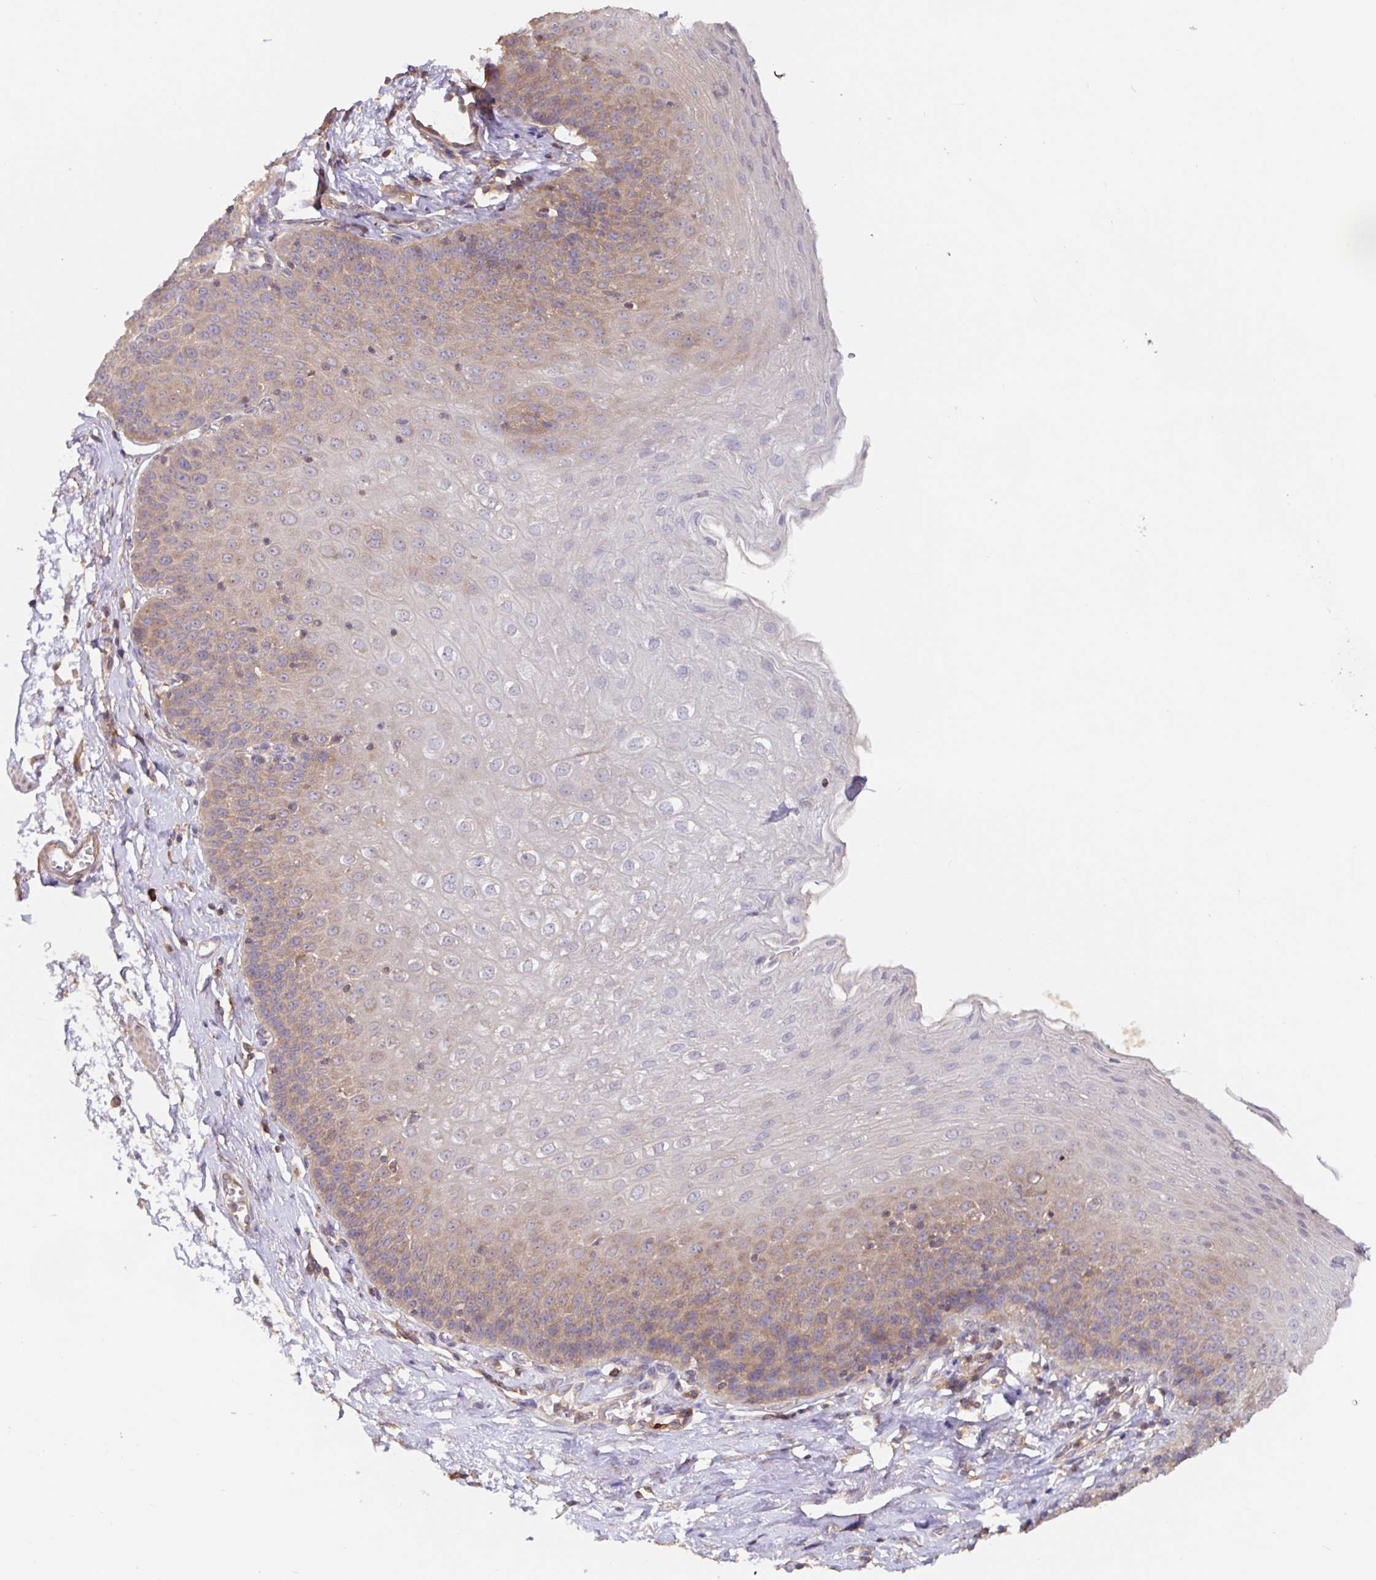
{"staining": {"intensity": "weak", "quantity": "25%-75%", "location": "cytoplasmic/membranous"}, "tissue": "esophagus", "cell_type": "Squamous epithelial cells", "image_type": "normal", "snomed": [{"axis": "morphology", "description": "Normal tissue, NOS"}, {"axis": "topography", "description": "Esophagus"}], "caption": "About 25%-75% of squamous epithelial cells in benign human esophagus exhibit weak cytoplasmic/membranous protein staining as visualized by brown immunohistochemical staining.", "gene": "HAGH", "patient": {"sex": "female", "age": 81}}